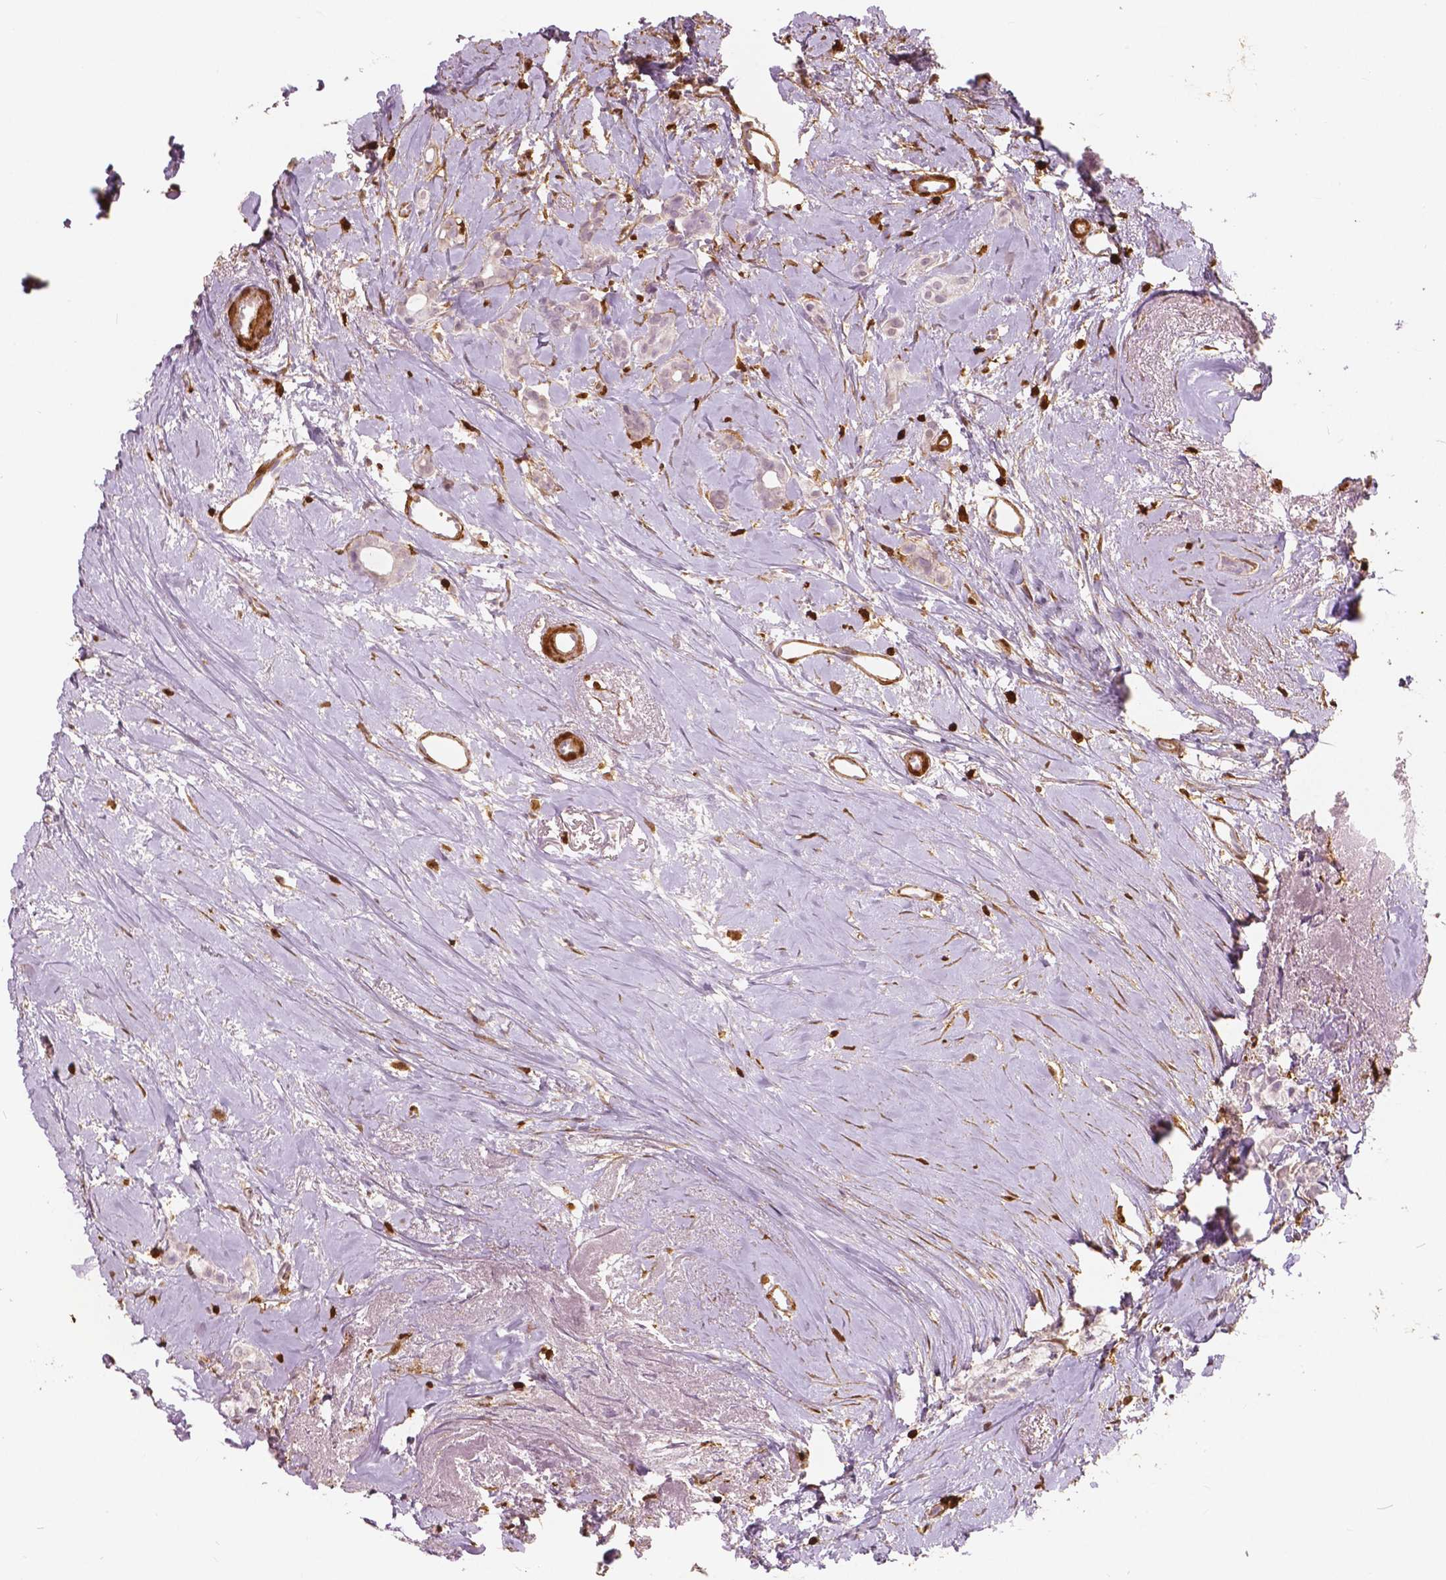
{"staining": {"intensity": "negative", "quantity": "none", "location": "none"}, "tissue": "breast cancer", "cell_type": "Tumor cells", "image_type": "cancer", "snomed": [{"axis": "morphology", "description": "Duct carcinoma"}, {"axis": "topography", "description": "Breast"}], "caption": "This image is of breast cancer stained with IHC to label a protein in brown with the nuclei are counter-stained blue. There is no positivity in tumor cells.", "gene": "S100A4", "patient": {"sex": "female", "age": 40}}